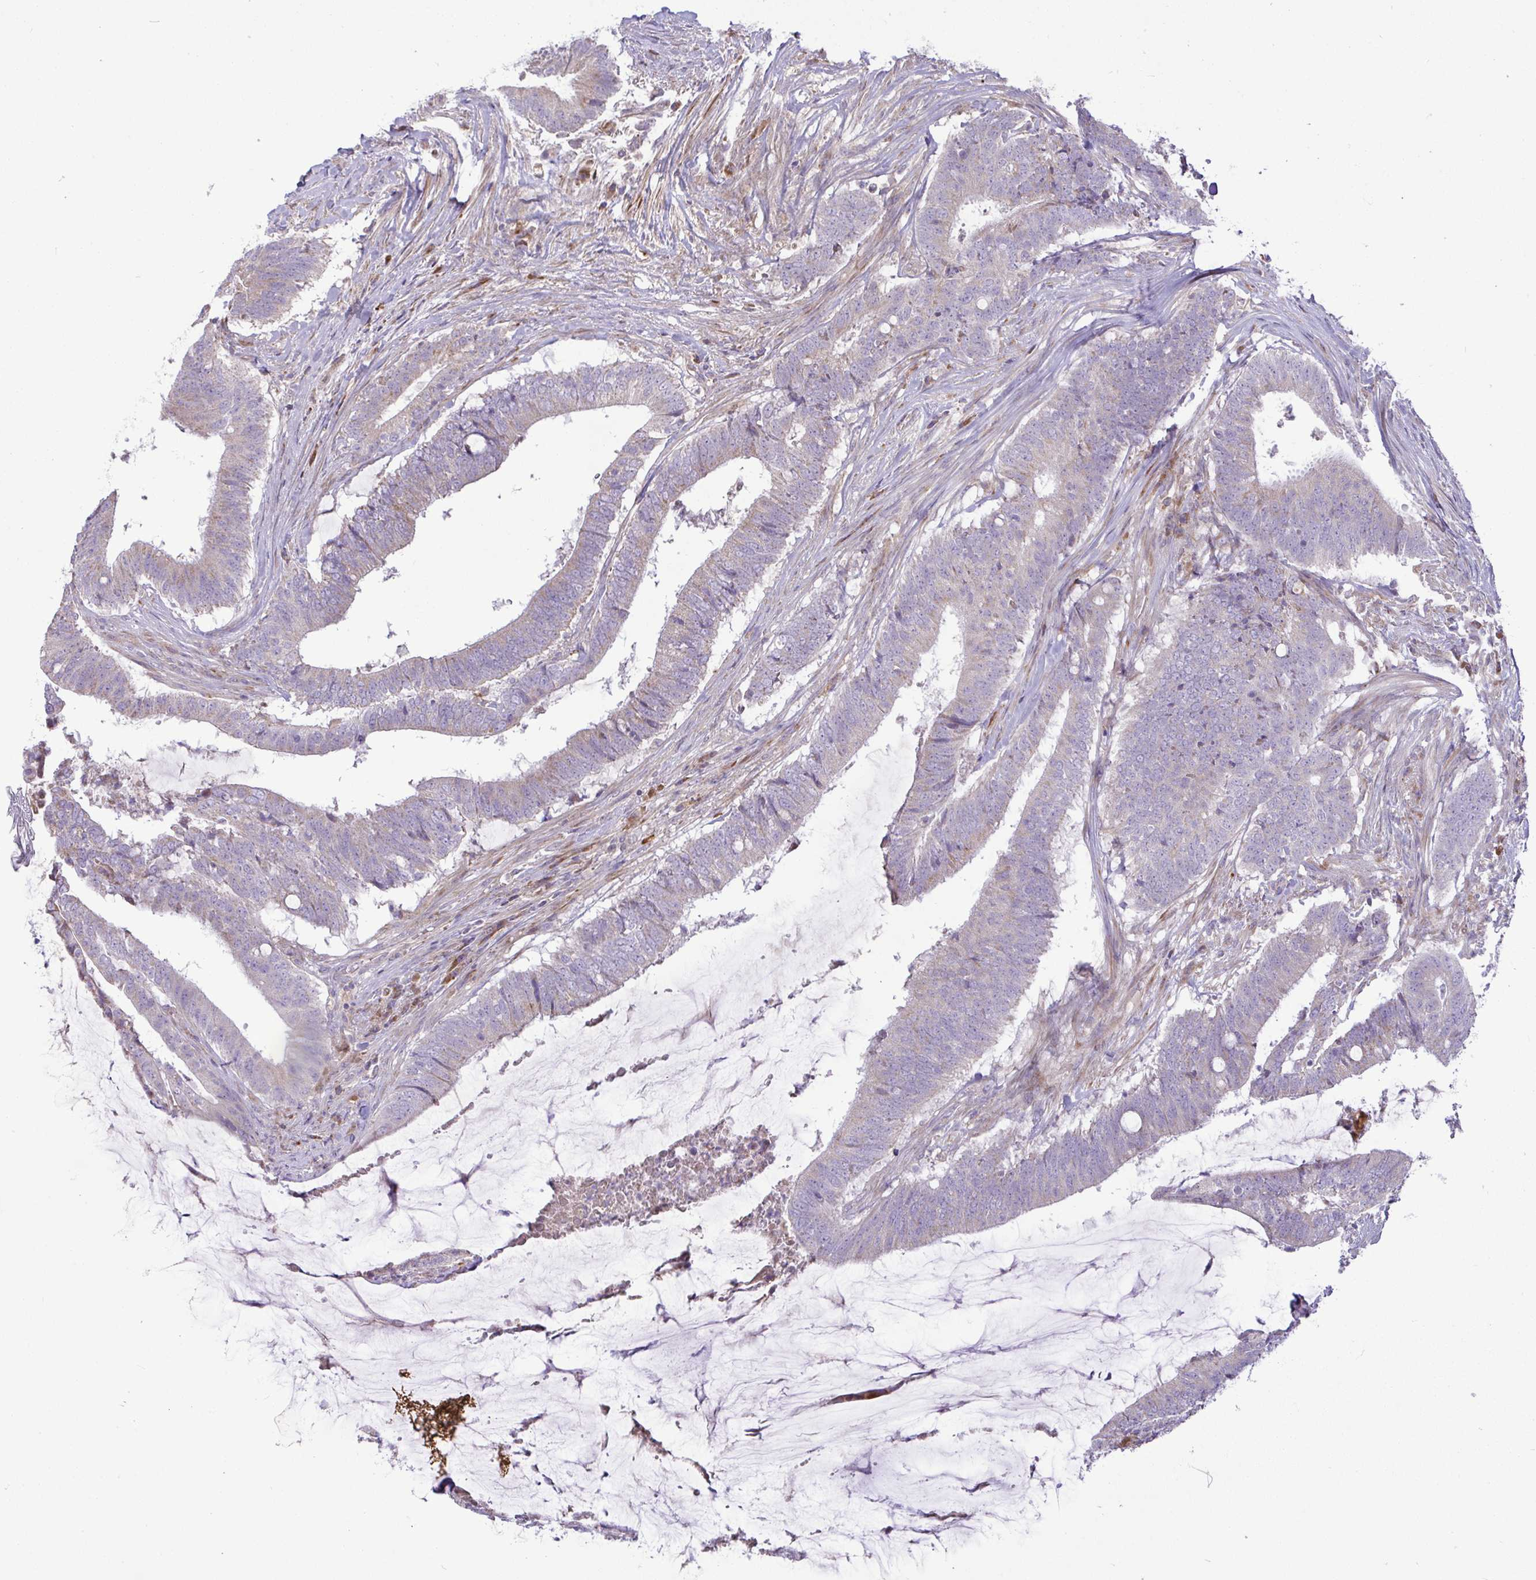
{"staining": {"intensity": "weak", "quantity": "<25%", "location": "cytoplasmic/membranous"}, "tissue": "colorectal cancer", "cell_type": "Tumor cells", "image_type": "cancer", "snomed": [{"axis": "morphology", "description": "Adenocarcinoma, NOS"}, {"axis": "topography", "description": "Colon"}], "caption": "Protein analysis of colorectal cancer shows no significant positivity in tumor cells. (IHC, brightfield microscopy, high magnification).", "gene": "GRID2", "patient": {"sex": "female", "age": 43}}